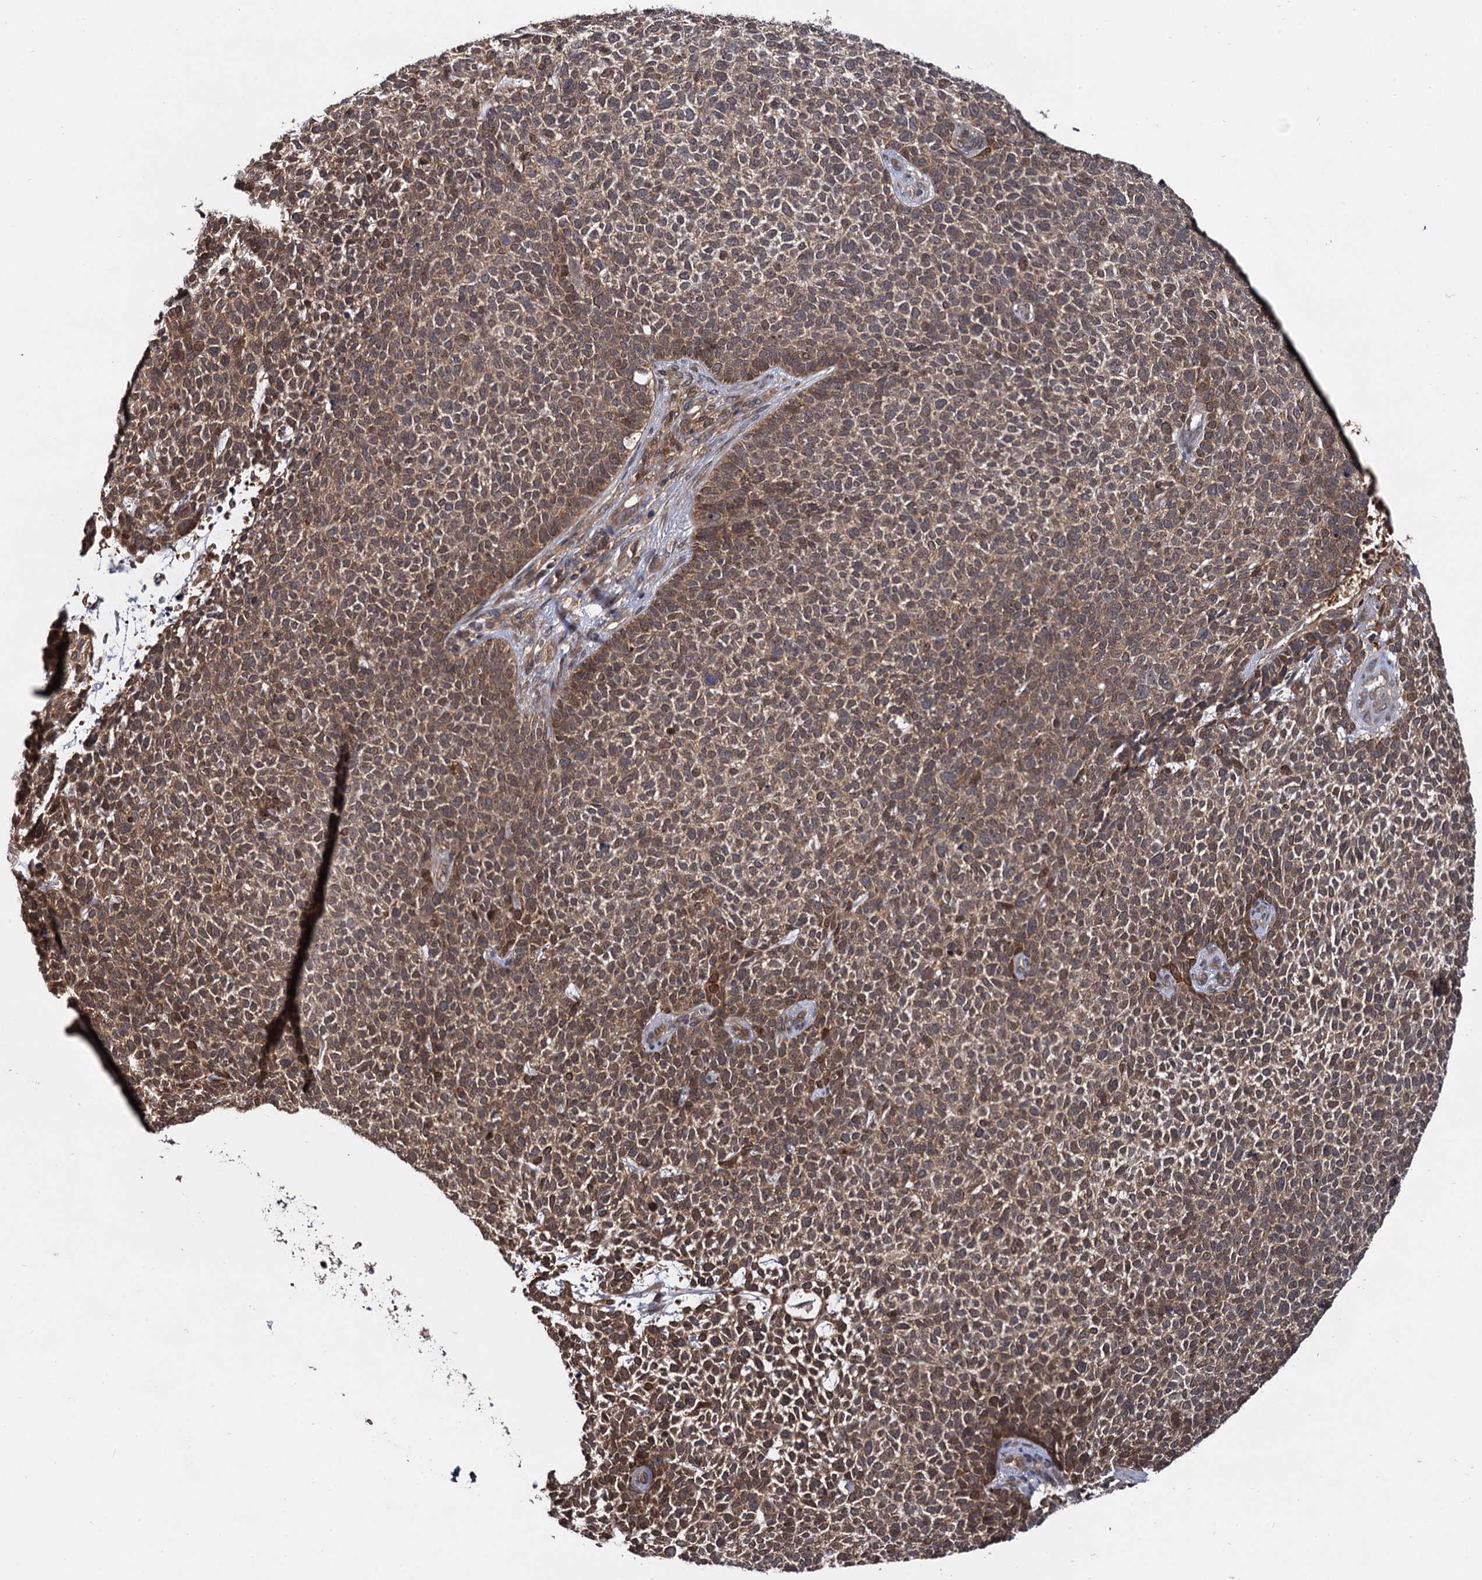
{"staining": {"intensity": "moderate", "quantity": ">75%", "location": "cytoplasmic/membranous"}, "tissue": "skin cancer", "cell_type": "Tumor cells", "image_type": "cancer", "snomed": [{"axis": "morphology", "description": "Basal cell carcinoma"}, {"axis": "topography", "description": "Skin"}], "caption": "Moderate cytoplasmic/membranous protein expression is appreciated in about >75% of tumor cells in skin cancer.", "gene": "SELENOP", "patient": {"sex": "female", "age": 84}}